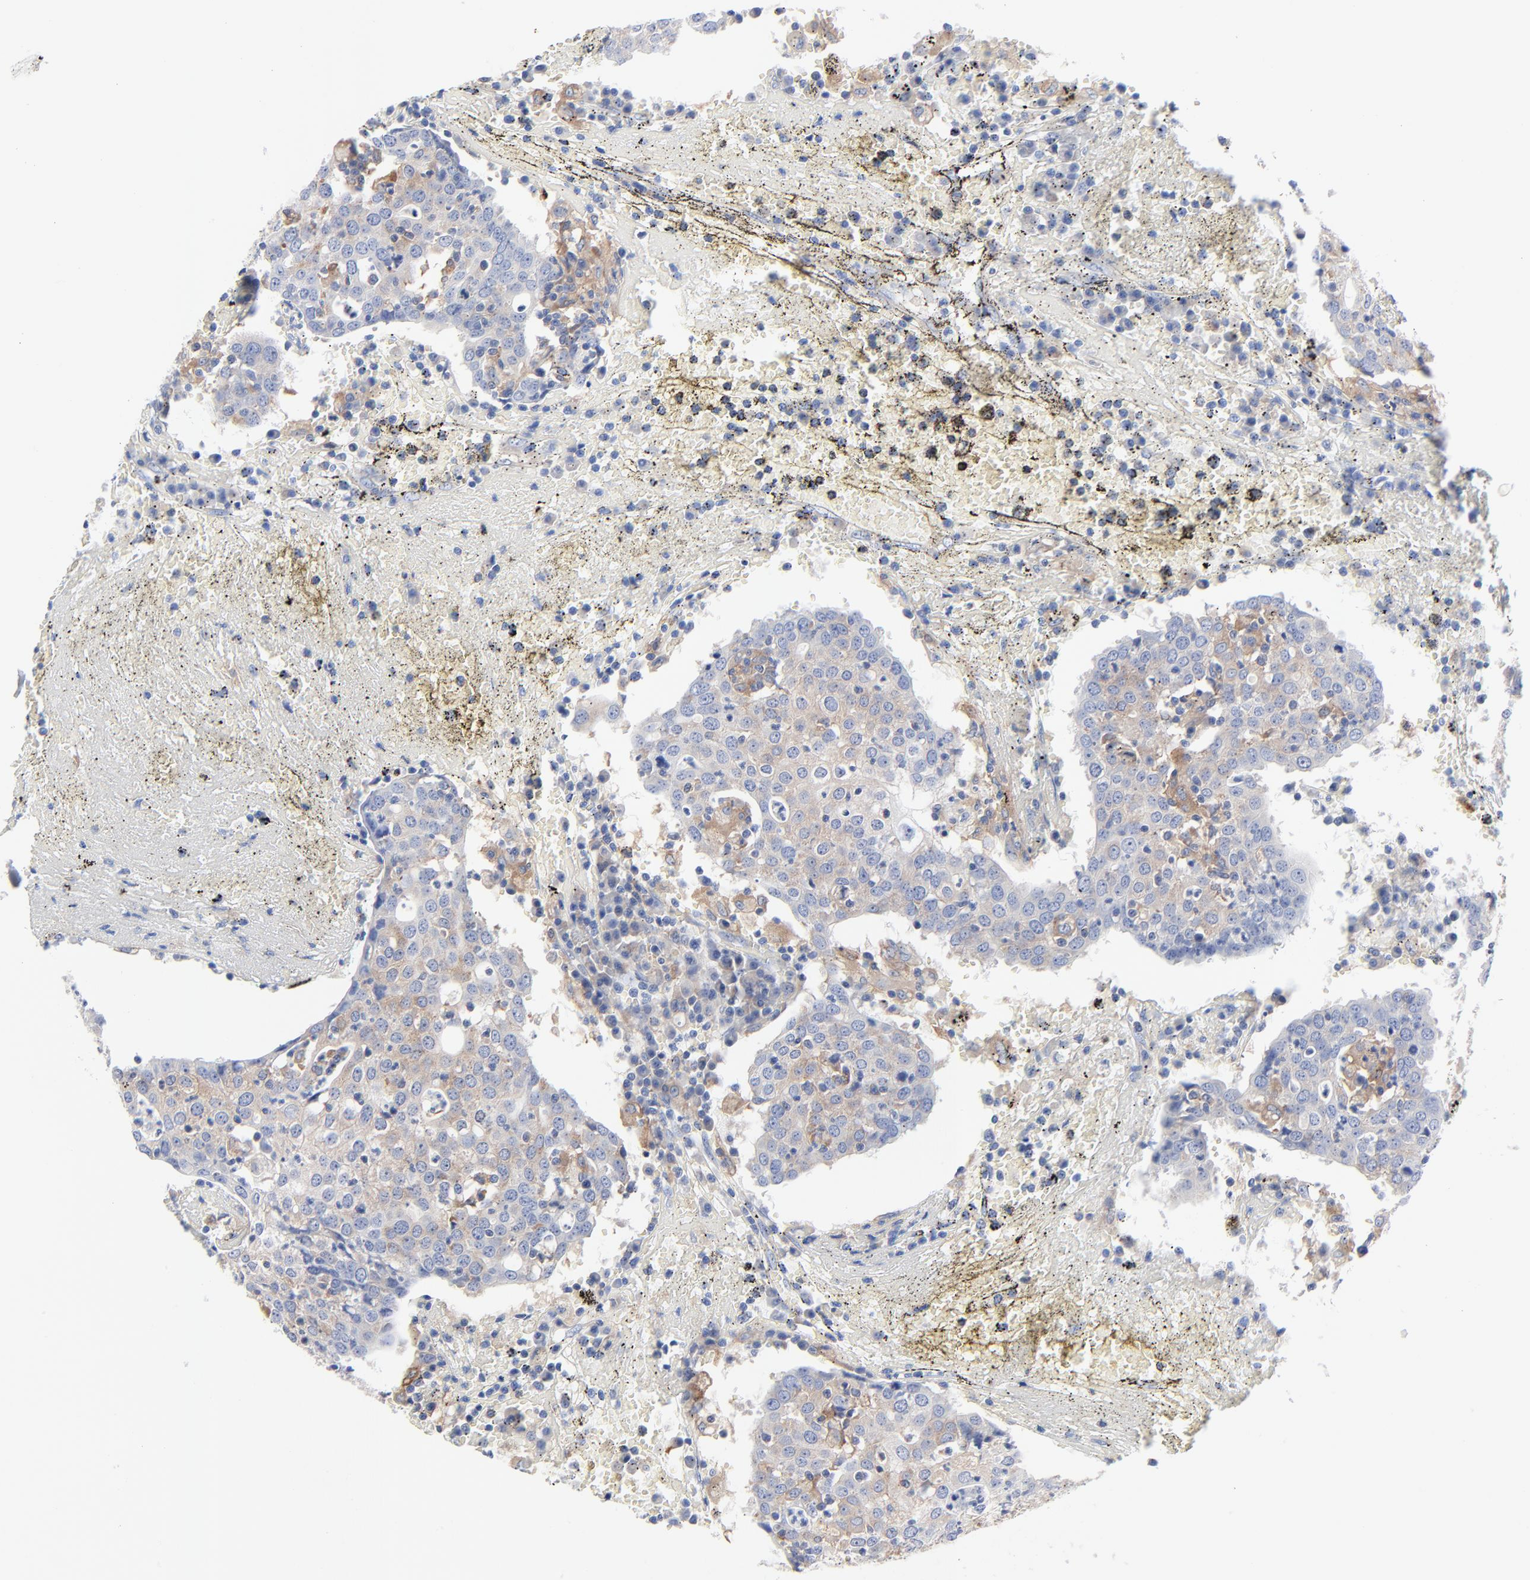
{"staining": {"intensity": "moderate", "quantity": "25%-75%", "location": "cytoplasmic/membranous"}, "tissue": "head and neck cancer", "cell_type": "Tumor cells", "image_type": "cancer", "snomed": [{"axis": "morphology", "description": "Adenocarcinoma, NOS"}, {"axis": "topography", "description": "Salivary gland"}, {"axis": "topography", "description": "Head-Neck"}], "caption": "This photomicrograph exhibits IHC staining of human head and neck cancer (adenocarcinoma), with medium moderate cytoplasmic/membranous staining in approximately 25%-75% of tumor cells.", "gene": "STAT2", "patient": {"sex": "female", "age": 65}}